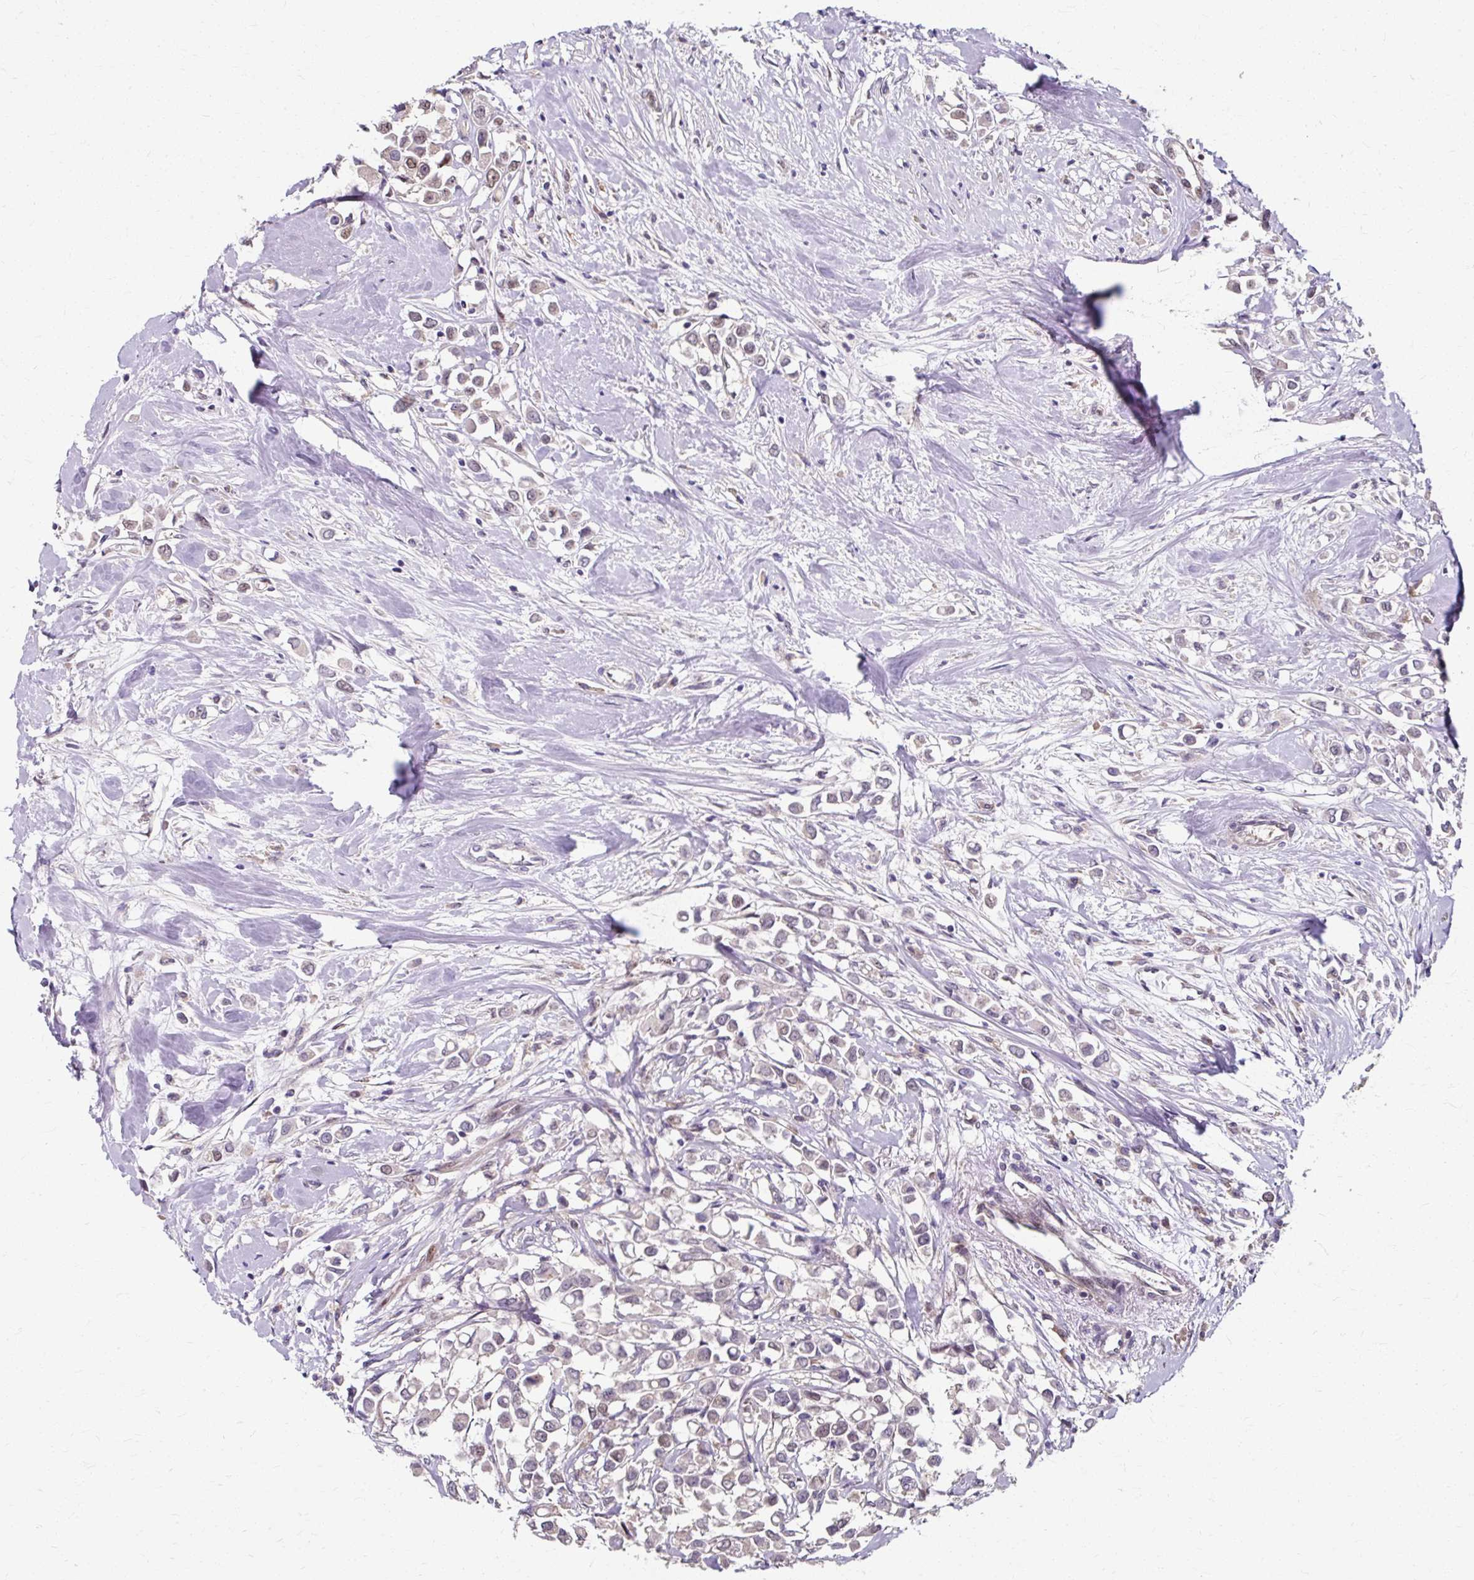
{"staining": {"intensity": "negative", "quantity": "none", "location": "none"}, "tissue": "breast cancer", "cell_type": "Tumor cells", "image_type": "cancer", "snomed": [{"axis": "morphology", "description": "Duct carcinoma"}, {"axis": "topography", "description": "Breast"}], "caption": "Photomicrograph shows no protein positivity in tumor cells of breast infiltrating ductal carcinoma tissue.", "gene": "ZNF555", "patient": {"sex": "female", "age": 61}}